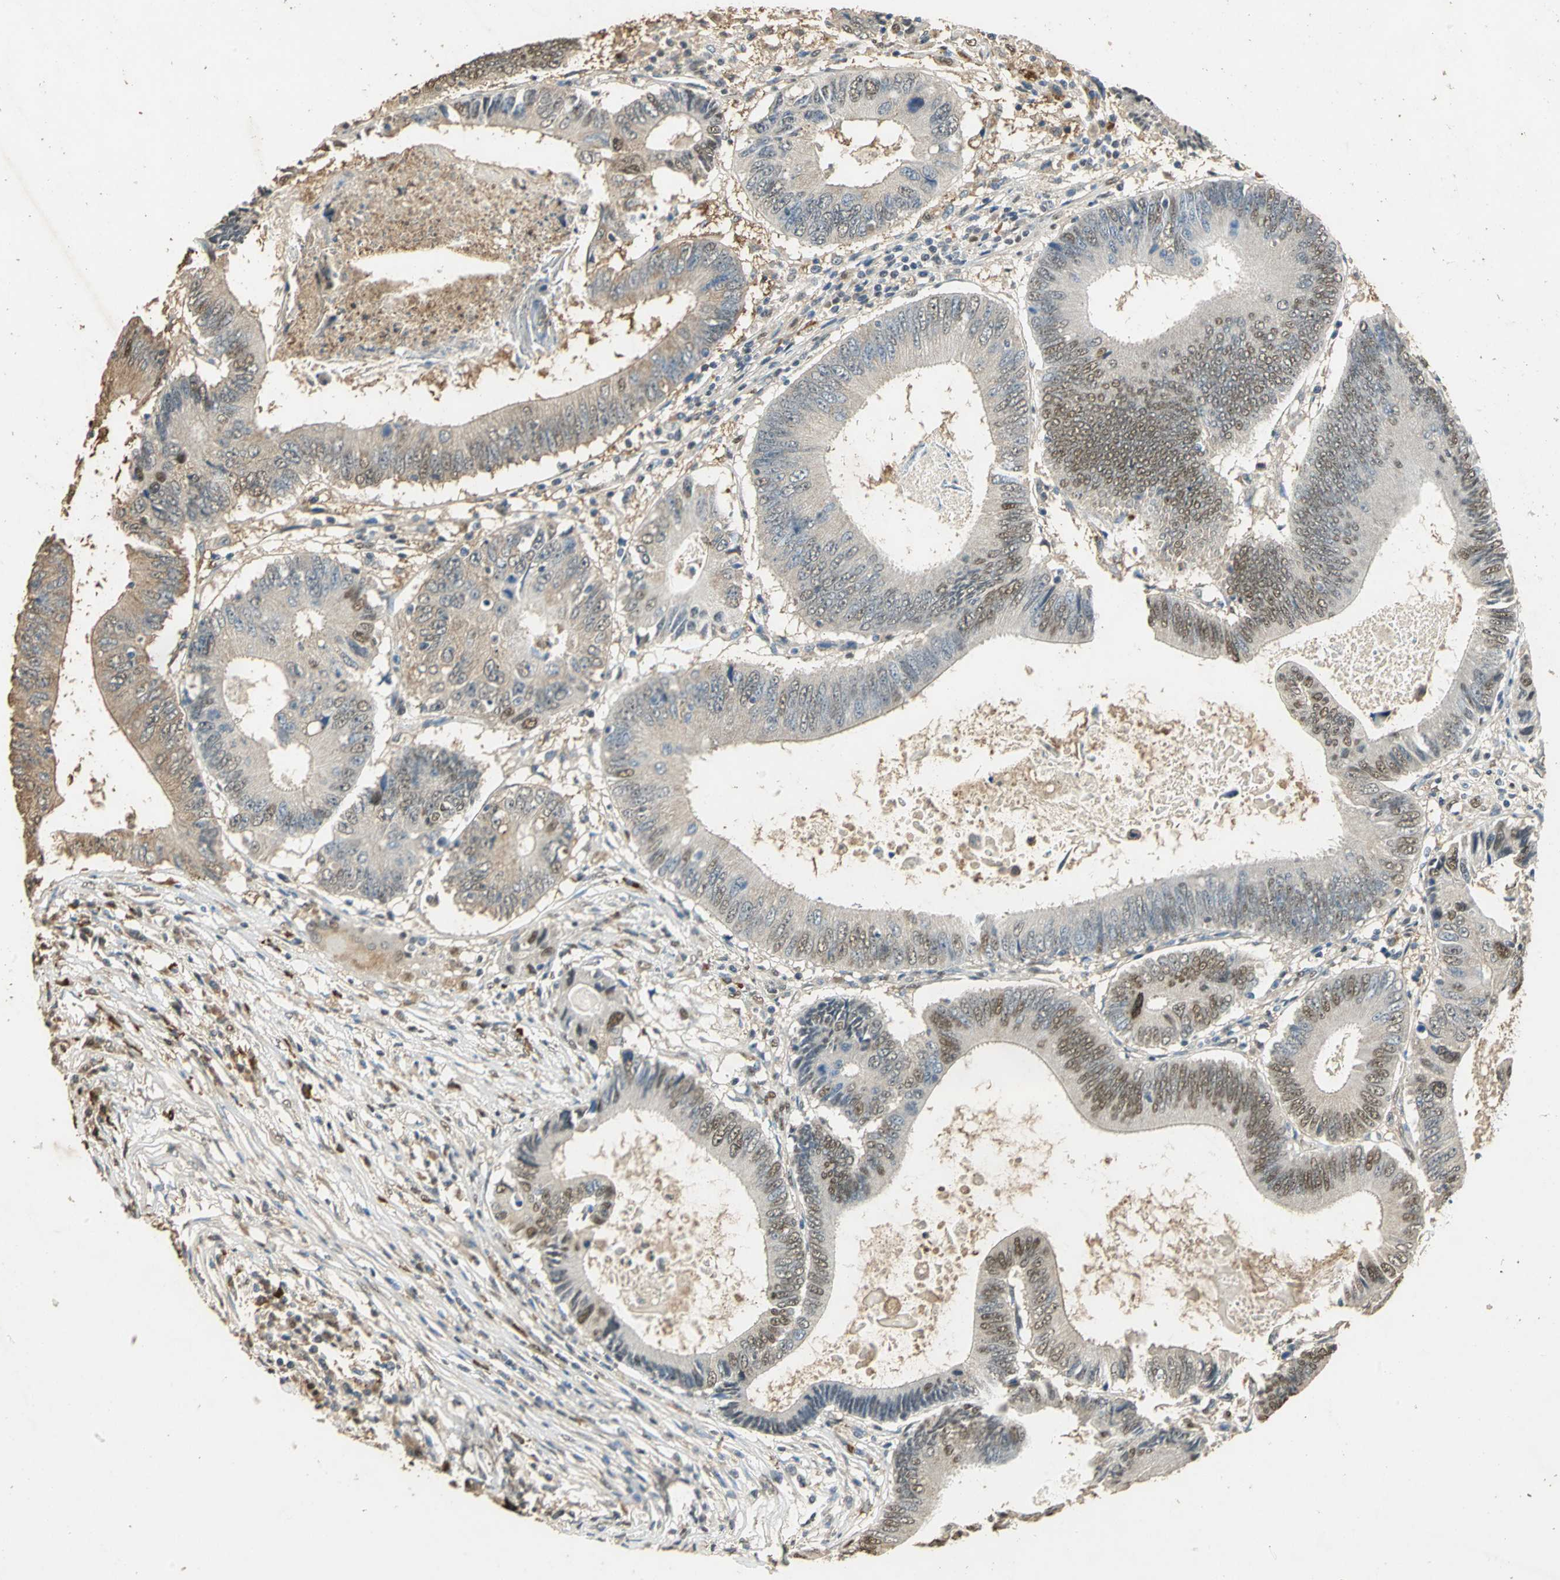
{"staining": {"intensity": "weak", "quantity": ">75%", "location": "cytoplasmic/membranous"}, "tissue": "colorectal cancer", "cell_type": "Tumor cells", "image_type": "cancer", "snomed": [{"axis": "morphology", "description": "Adenocarcinoma, NOS"}, {"axis": "topography", "description": "Colon"}], "caption": "Human colorectal adenocarcinoma stained with a protein marker exhibits weak staining in tumor cells.", "gene": "GAPDH", "patient": {"sex": "female", "age": 78}}